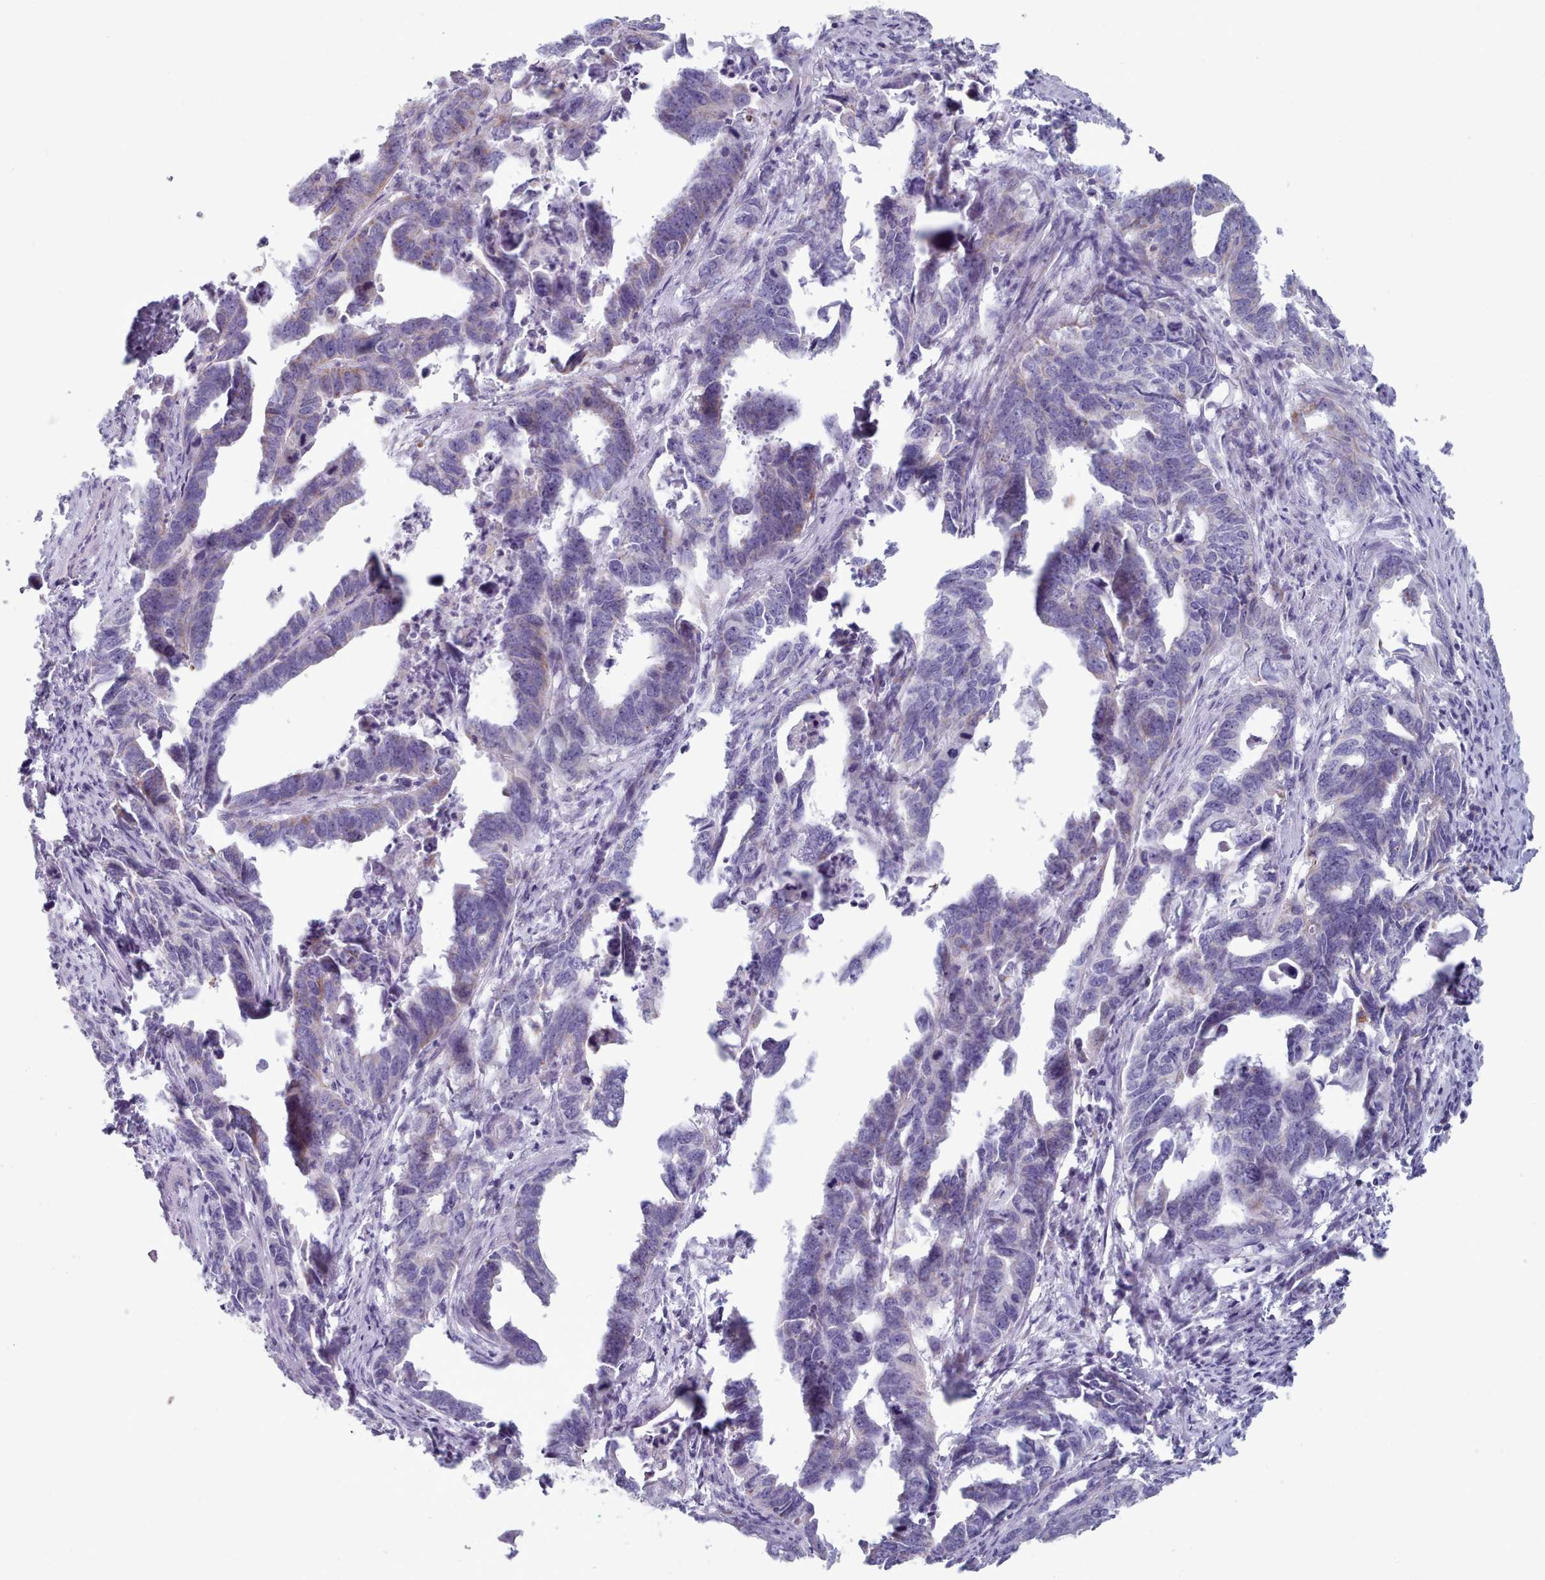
{"staining": {"intensity": "moderate", "quantity": "25%-75%", "location": "cytoplasmic/membranous"}, "tissue": "endometrial cancer", "cell_type": "Tumor cells", "image_type": "cancer", "snomed": [{"axis": "morphology", "description": "Adenocarcinoma, NOS"}, {"axis": "topography", "description": "Endometrium"}], "caption": "Protein expression analysis of human endometrial adenocarcinoma reveals moderate cytoplasmic/membranous expression in approximately 25%-75% of tumor cells.", "gene": "FAM170B", "patient": {"sex": "female", "age": 65}}